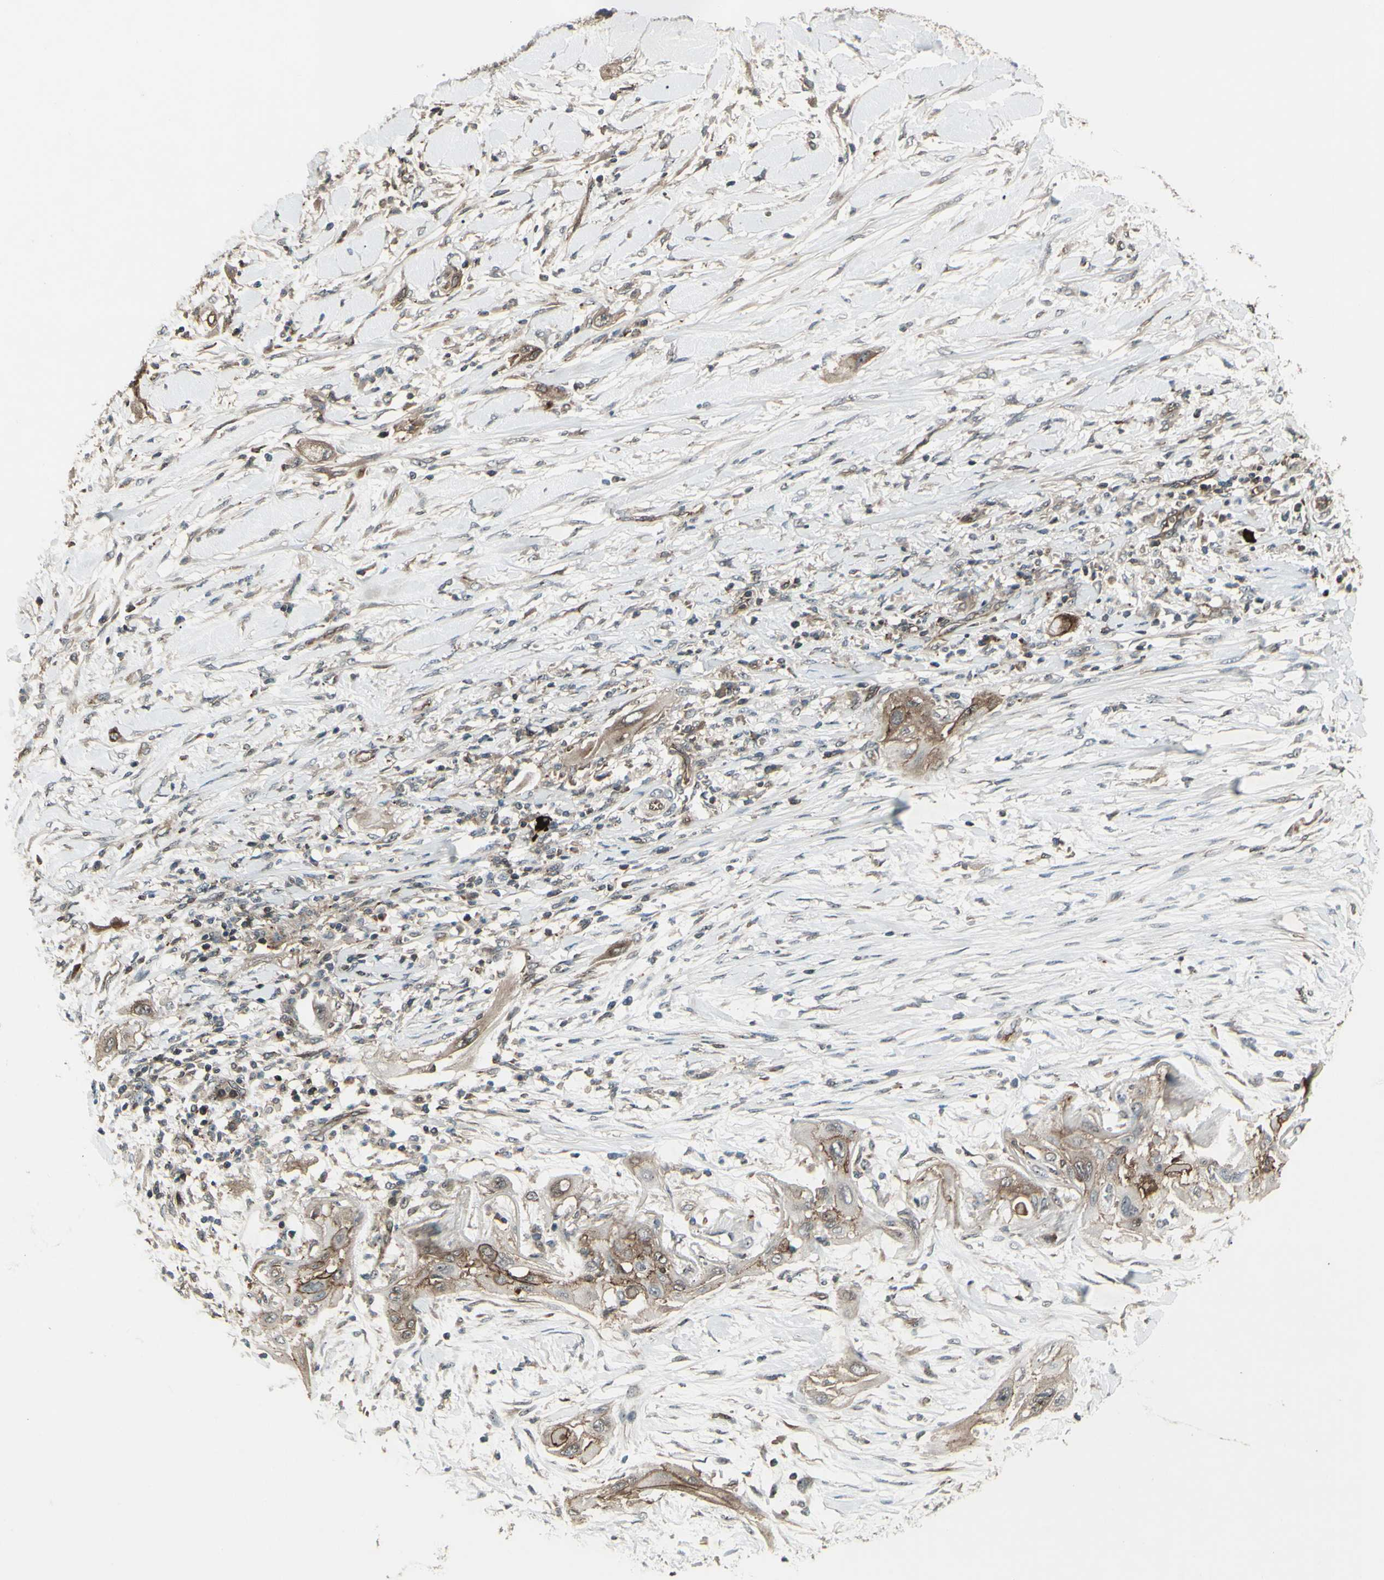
{"staining": {"intensity": "weak", "quantity": ">75%", "location": "cytoplasmic/membranous"}, "tissue": "lung cancer", "cell_type": "Tumor cells", "image_type": "cancer", "snomed": [{"axis": "morphology", "description": "Squamous cell carcinoma, NOS"}, {"axis": "topography", "description": "Lung"}], "caption": "Lung cancer tissue displays weak cytoplasmic/membranous staining in approximately >75% of tumor cells, visualized by immunohistochemistry.", "gene": "FXYD5", "patient": {"sex": "female", "age": 47}}